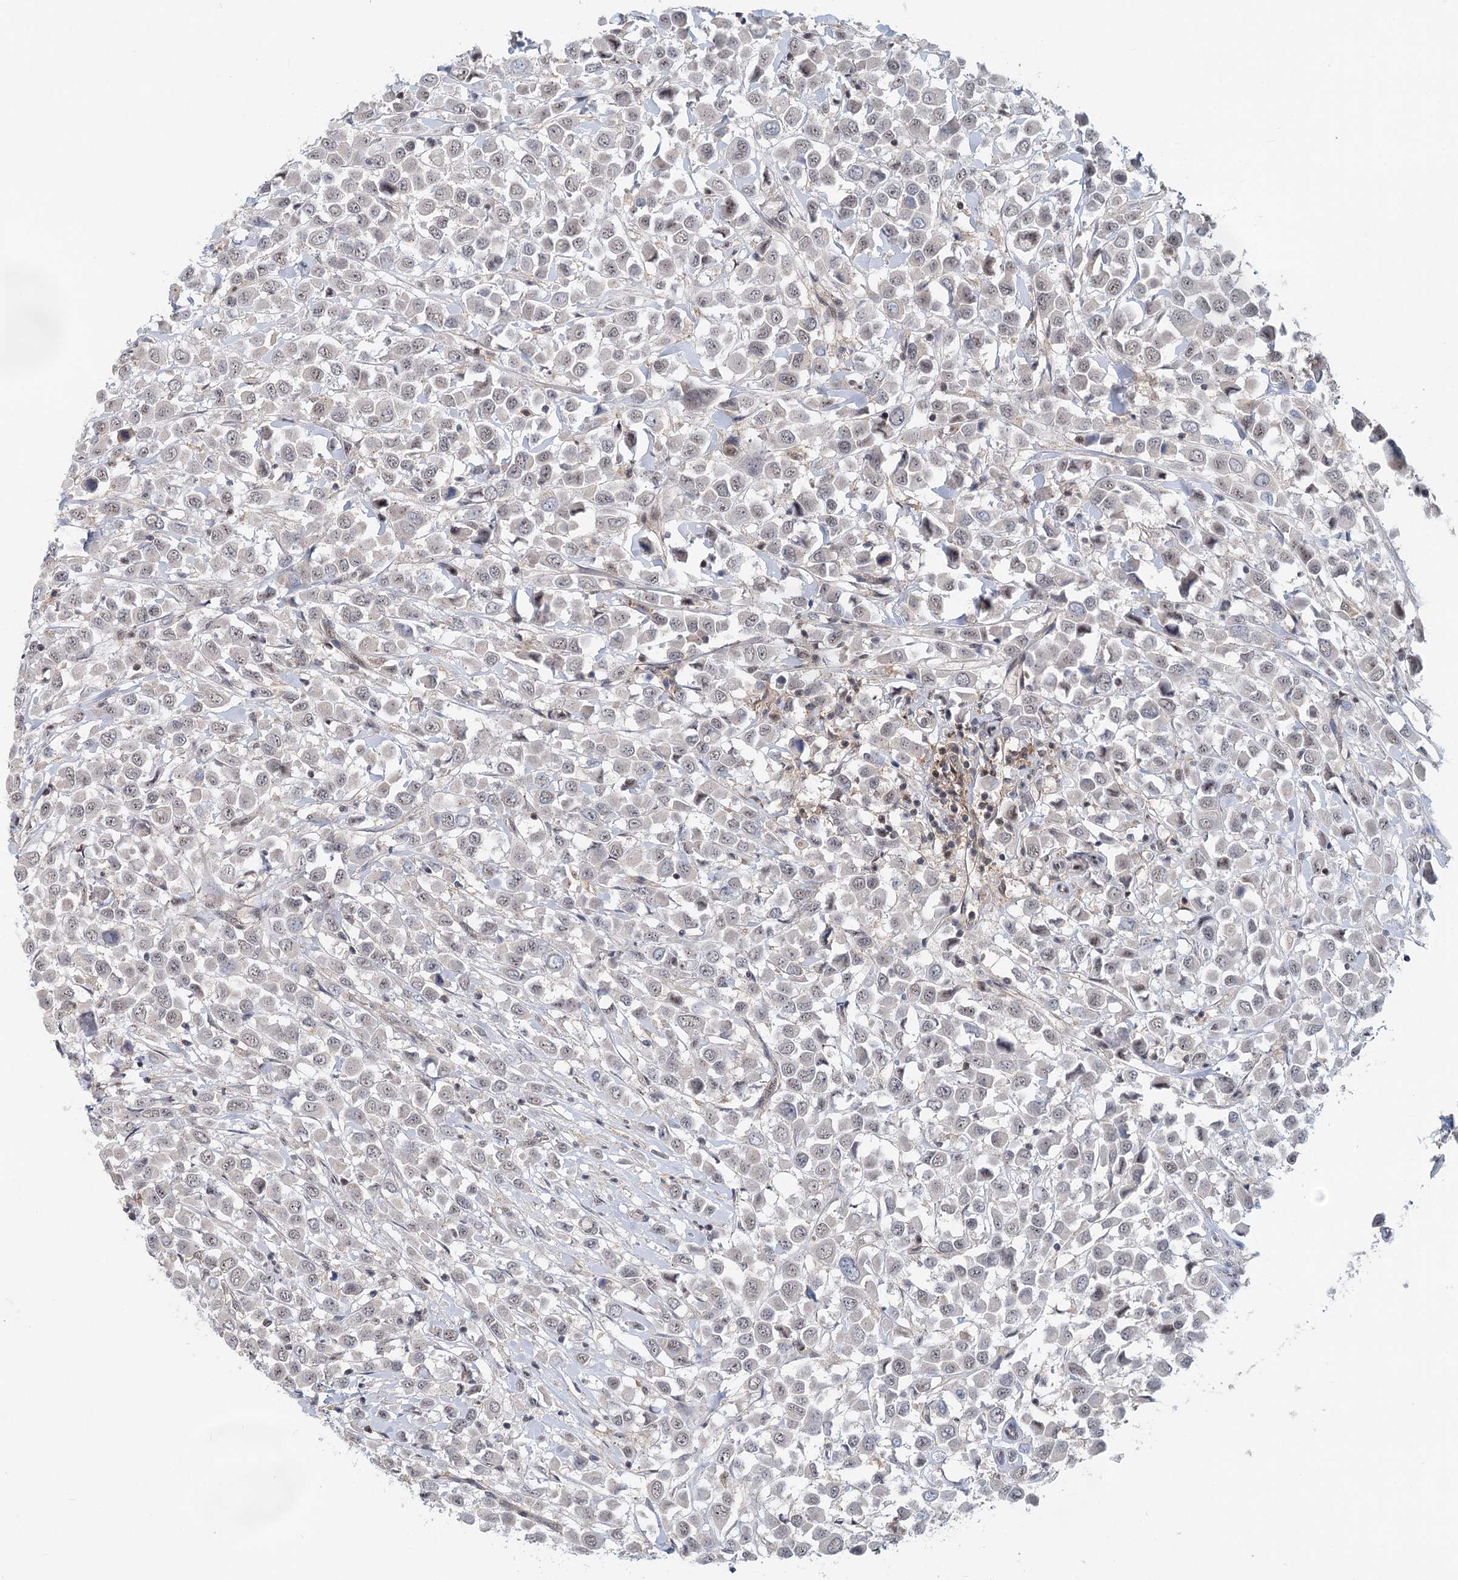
{"staining": {"intensity": "weak", "quantity": "<25%", "location": "nuclear"}, "tissue": "breast cancer", "cell_type": "Tumor cells", "image_type": "cancer", "snomed": [{"axis": "morphology", "description": "Duct carcinoma"}, {"axis": "topography", "description": "Breast"}], "caption": "An image of human breast intraductal carcinoma is negative for staining in tumor cells.", "gene": "CDC42SE2", "patient": {"sex": "female", "age": 61}}